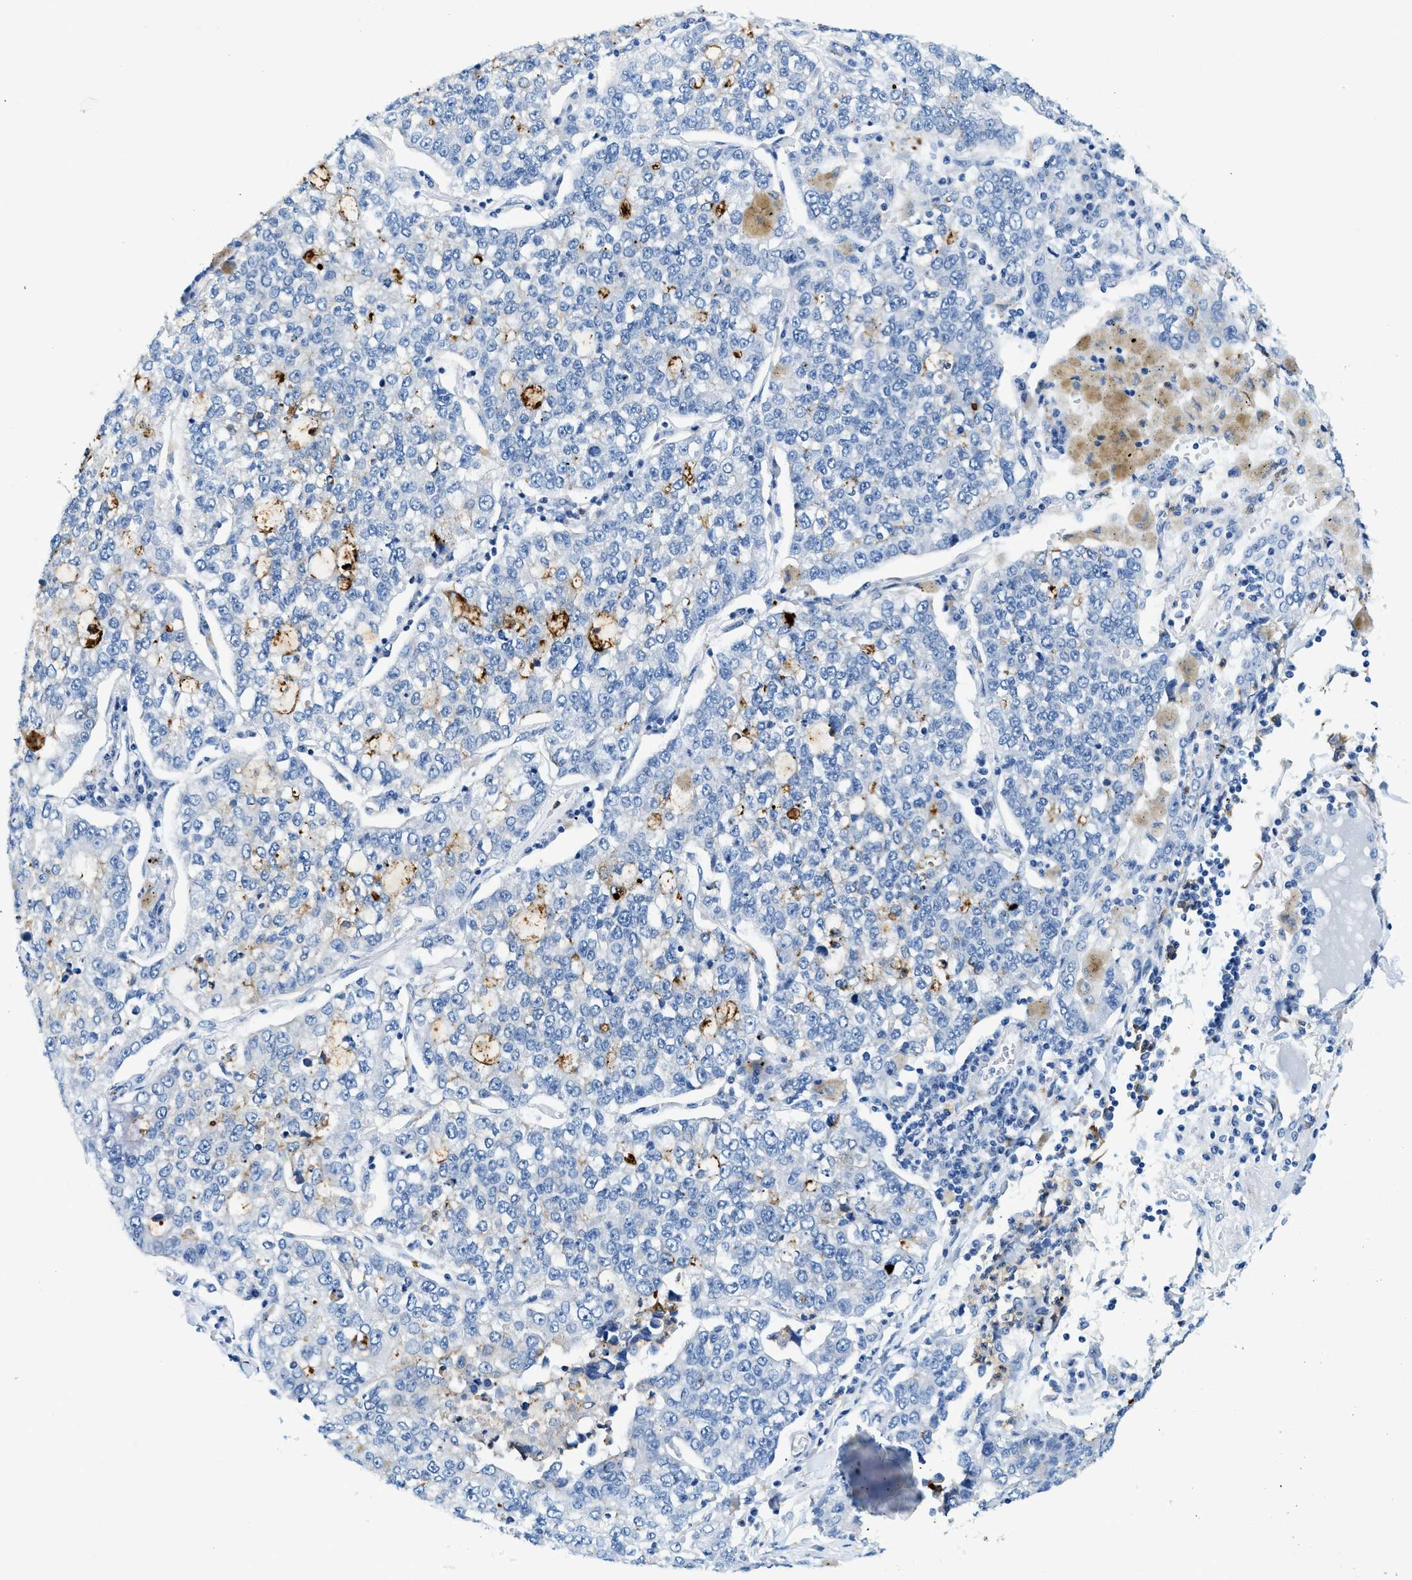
{"staining": {"intensity": "negative", "quantity": "none", "location": "none"}, "tissue": "lung cancer", "cell_type": "Tumor cells", "image_type": "cancer", "snomed": [{"axis": "morphology", "description": "Adenocarcinoma, NOS"}, {"axis": "topography", "description": "Lung"}], "caption": "IHC histopathology image of neoplastic tissue: human lung adenocarcinoma stained with DAB (3,3'-diaminobenzidine) demonstrates no significant protein staining in tumor cells.", "gene": "ZDHHC13", "patient": {"sex": "male", "age": 49}}